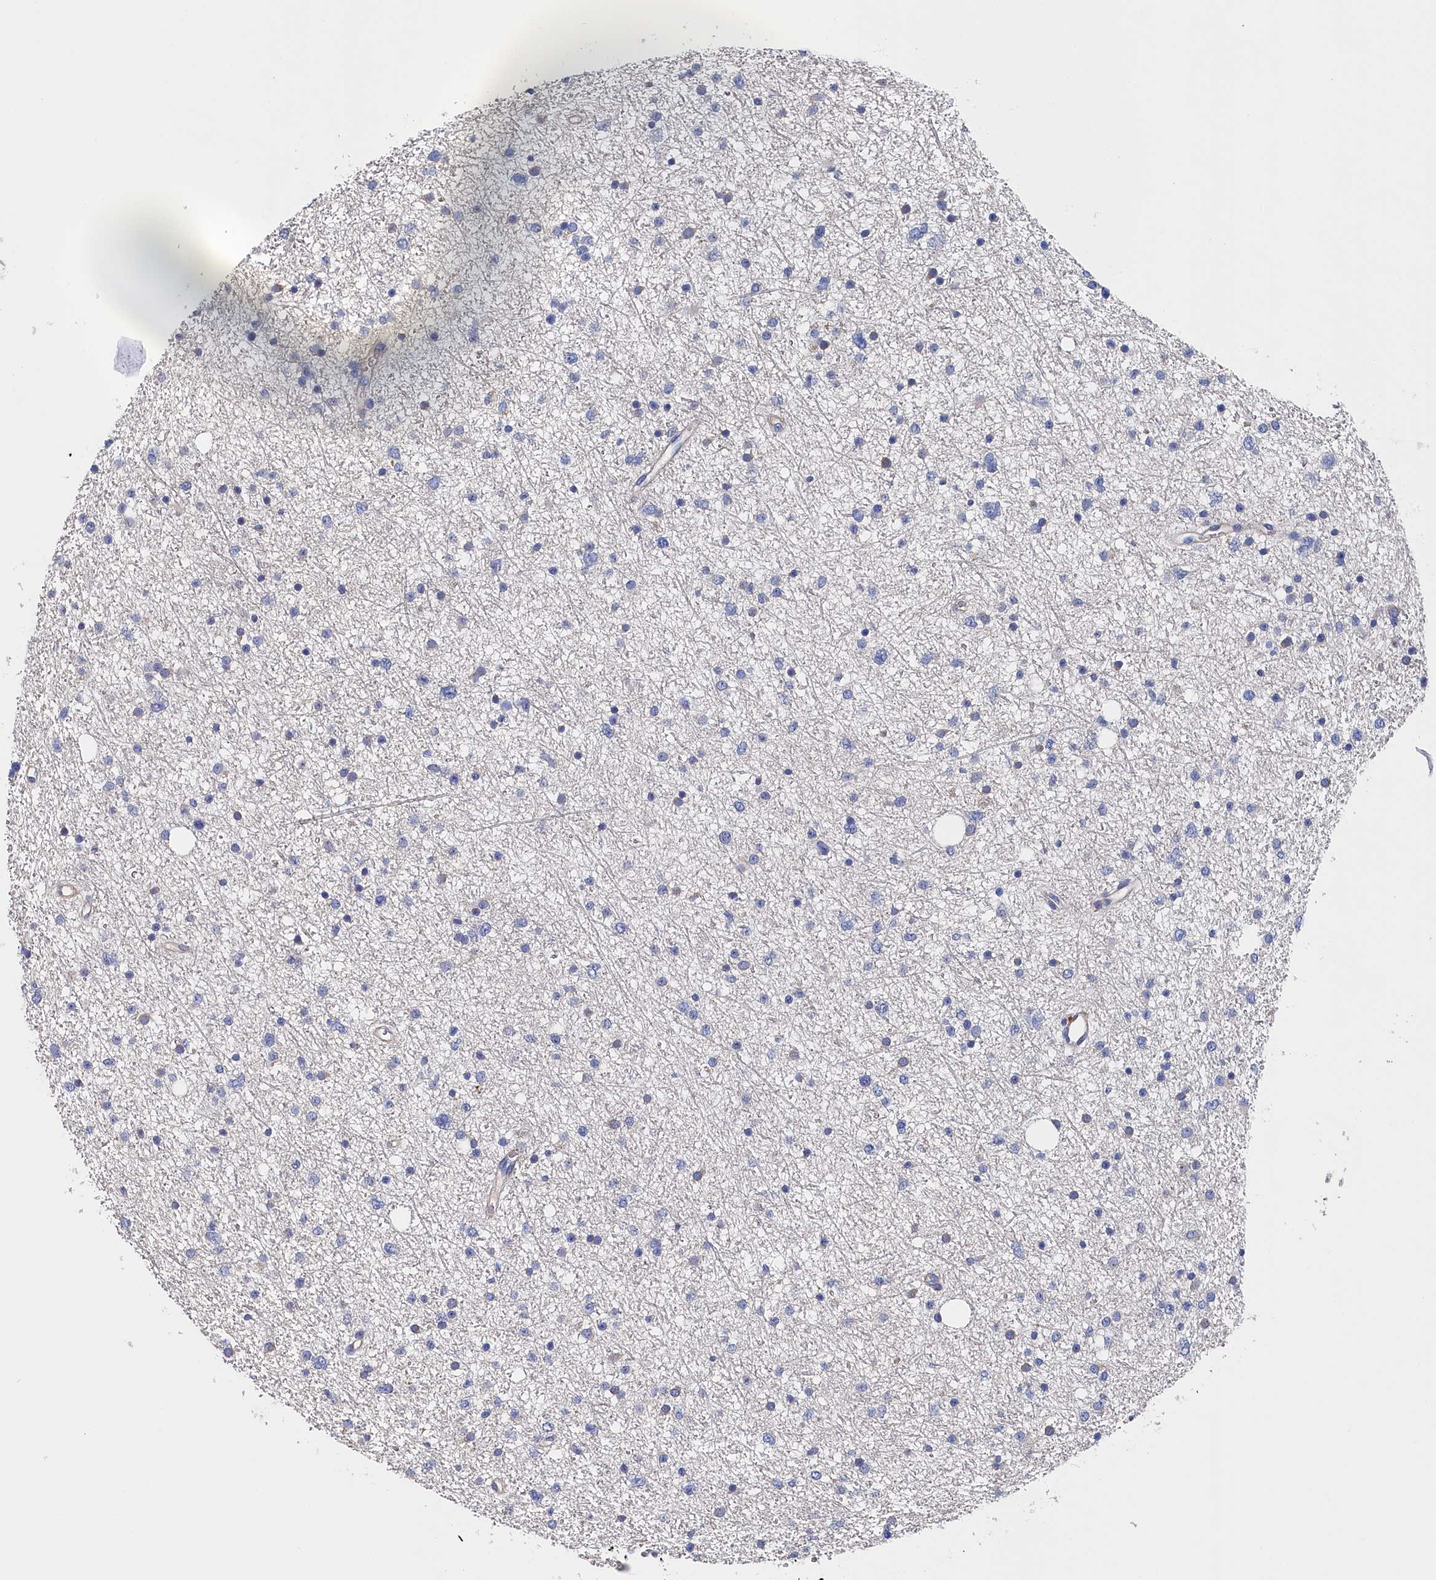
{"staining": {"intensity": "negative", "quantity": "none", "location": "none"}, "tissue": "glioma", "cell_type": "Tumor cells", "image_type": "cancer", "snomed": [{"axis": "morphology", "description": "Glioma, malignant, Low grade"}, {"axis": "topography", "description": "Cerebral cortex"}], "caption": "Immunohistochemistry (IHC) micrograph of malignant glioma (low-grade) stained for a protein (brown), which reveals no staining in tumor cells. (Immunohistochemistry, brightfield microscopy, high magnification).", "gene": "BHMT", "patient": {"sex": "female", "age": 39}}